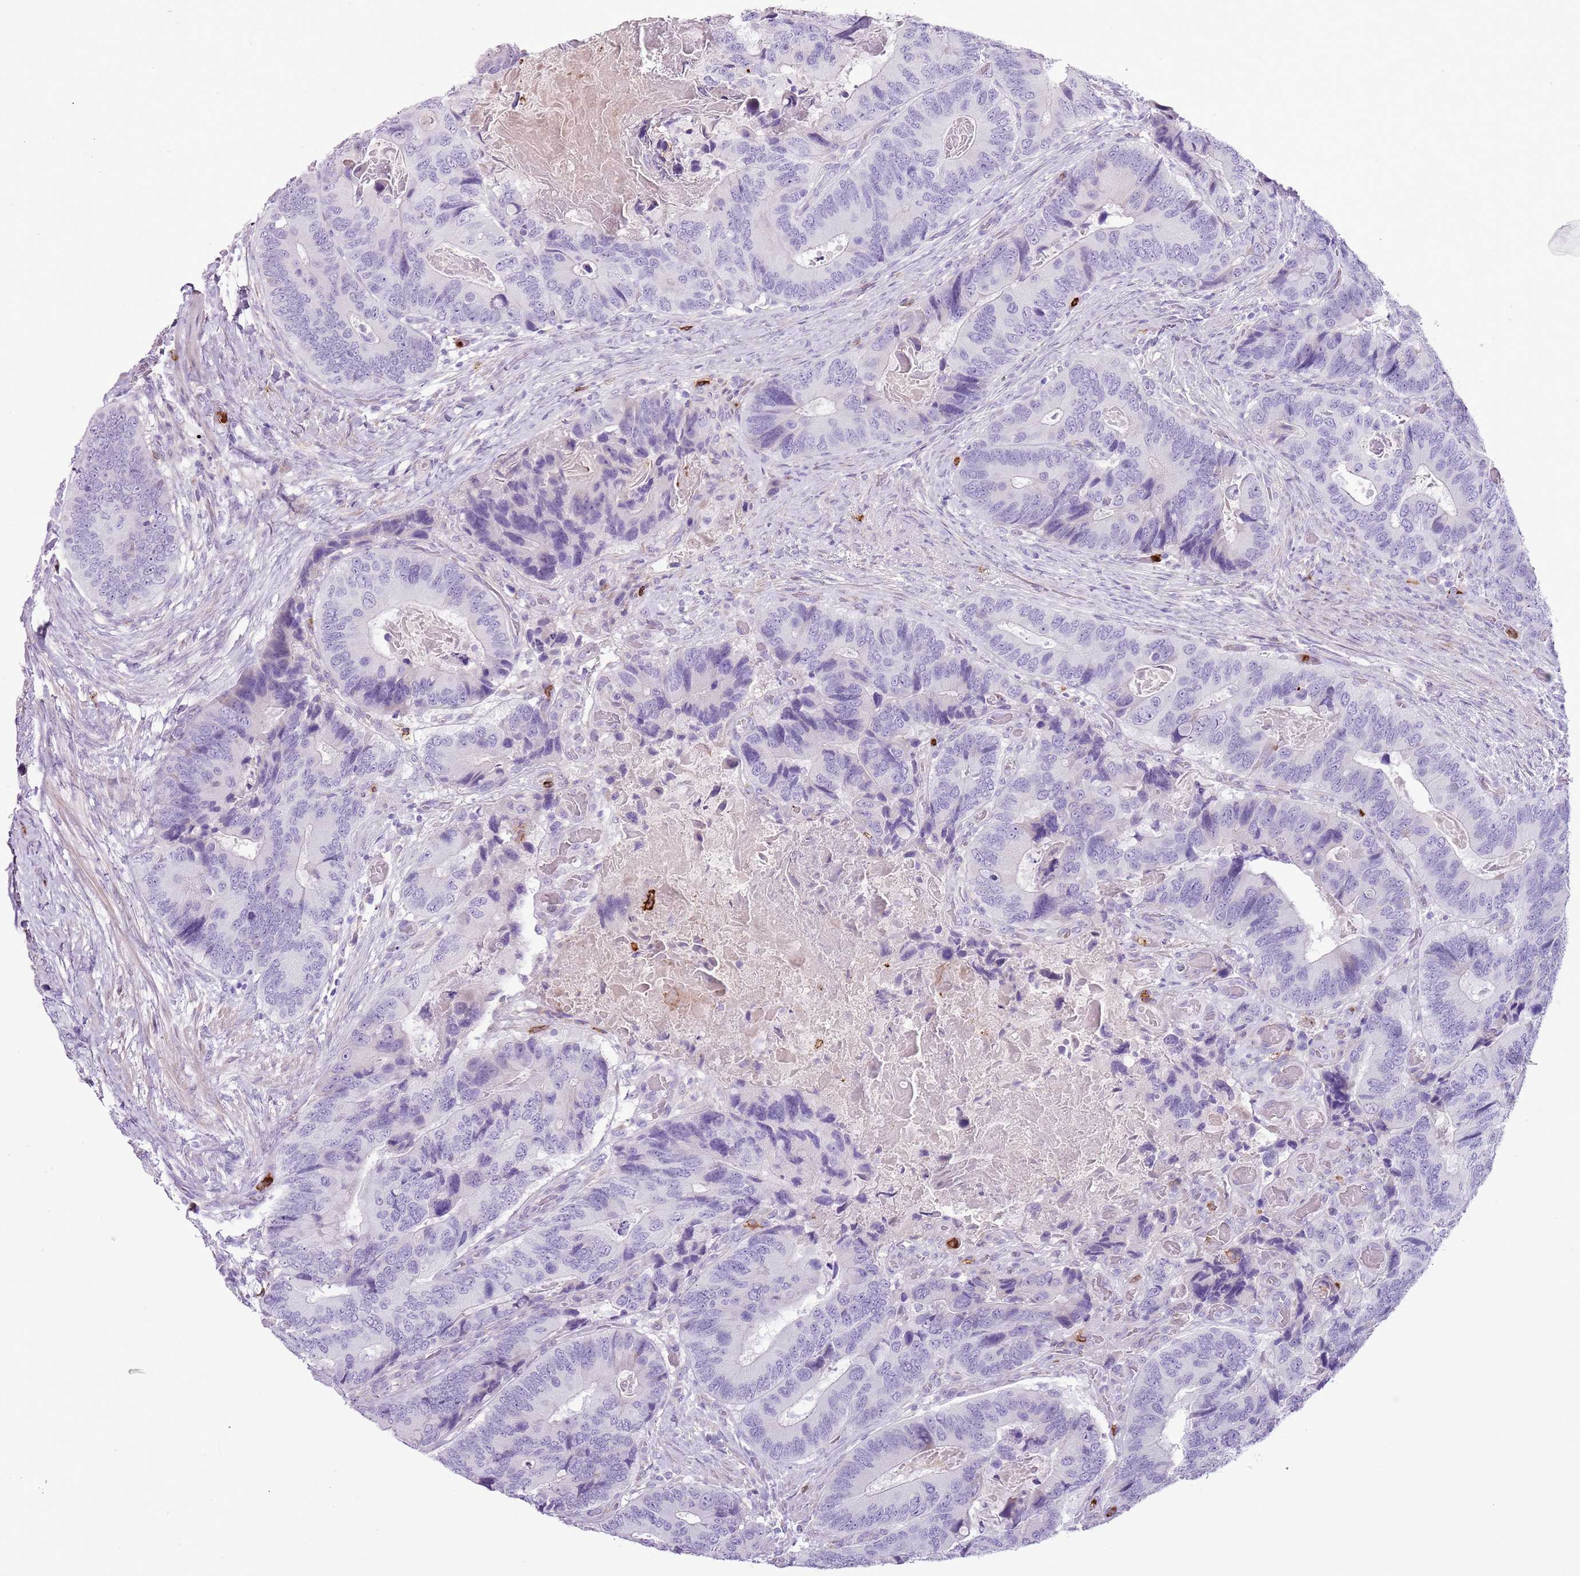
{"staining": {"intensity": "negative", "quantity": "none", "location": "none"}, "tissue": "colorectal cancer", "cell_type": "Tumor cells", "image_type": "cancer", "snomed": [{"axis": "morphology", "description": "Adenocarcinoma, NOS"}, {"axis": "topography", "description": "Colon"}], "caption": "Image shows no protein staining in tumor cells of colorectal cancer (adenocarcinoma) tissue. (DAB (3,3'-diaminobenzidine) IHC with hematoxylin counter stain).", "gene": "CD177", "patient": {"sex": "male", "age": 84}}